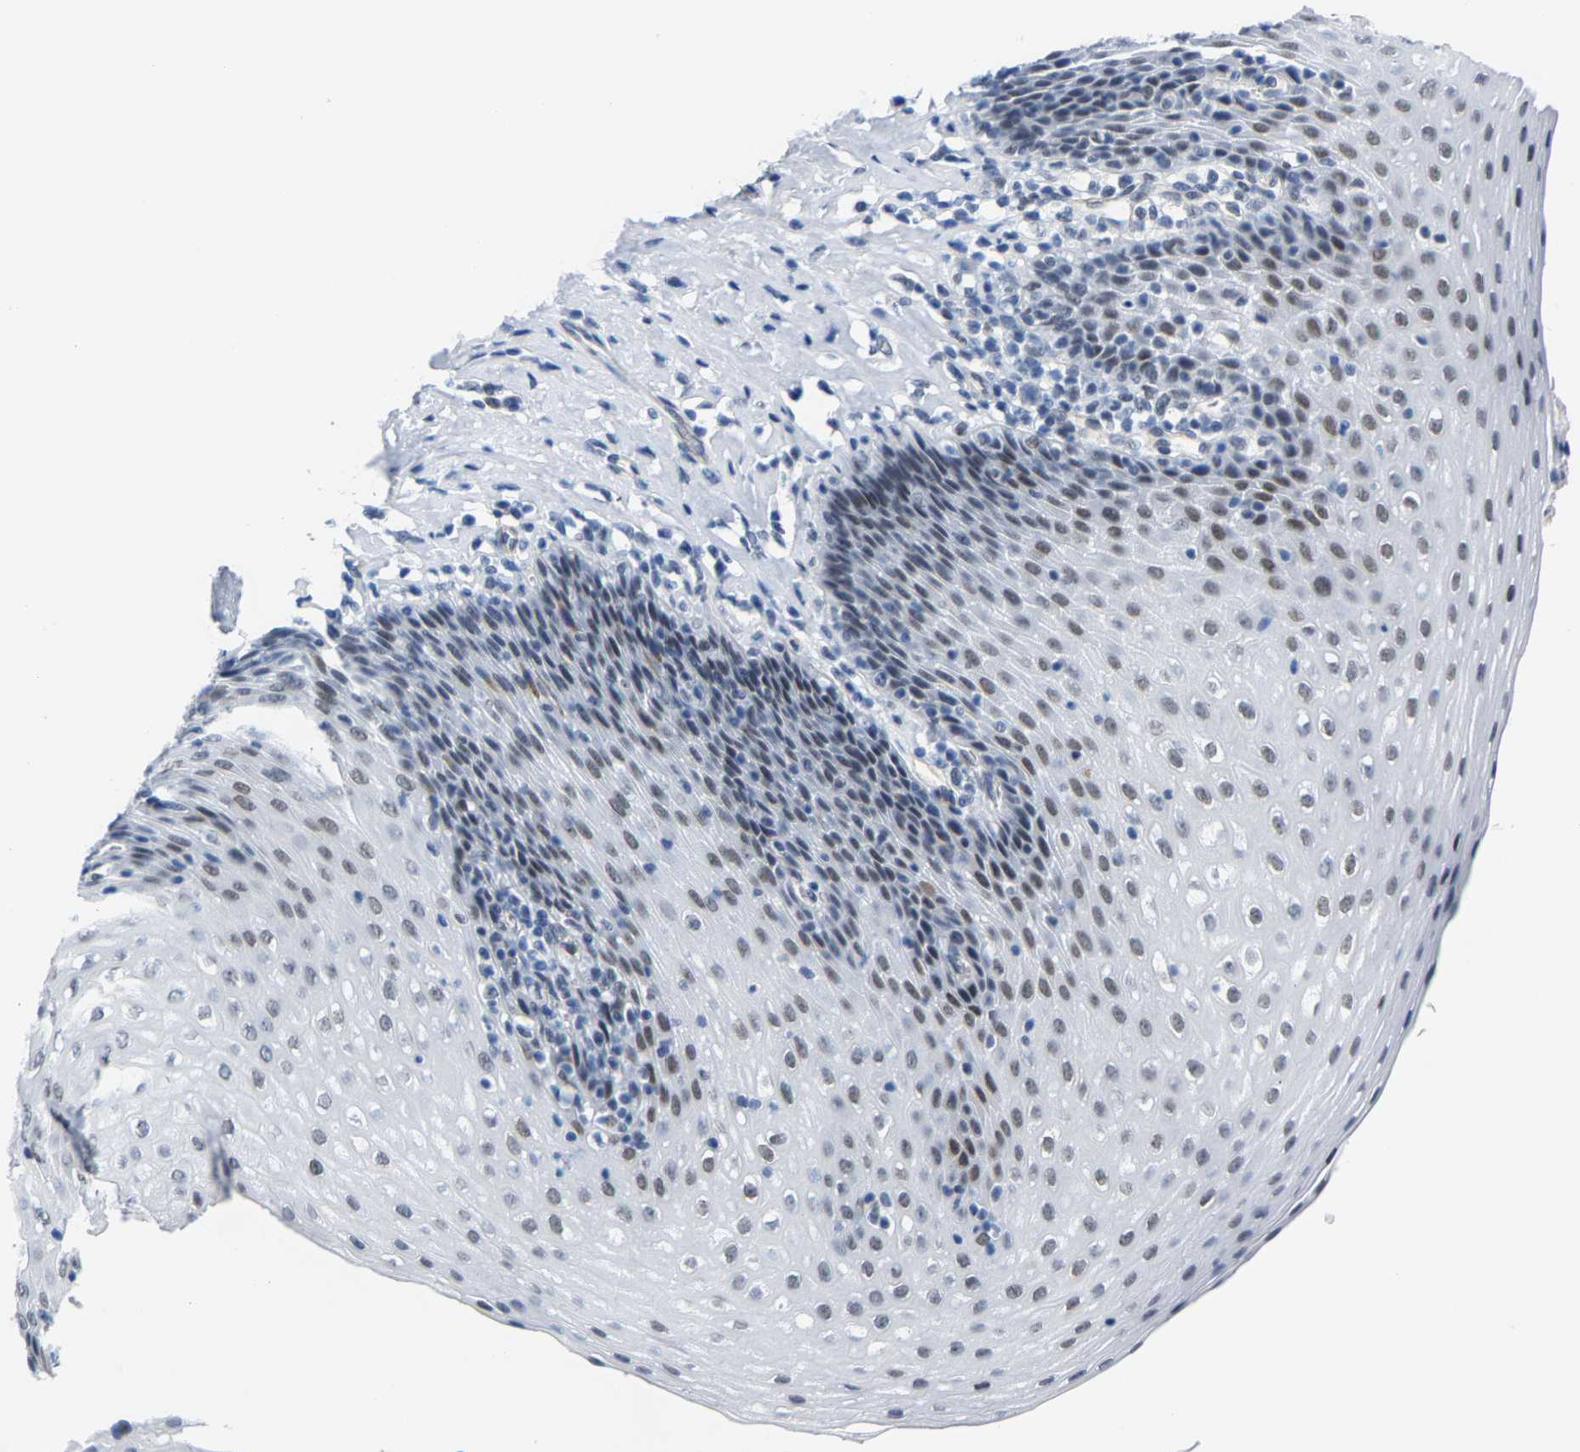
{"staining": {"intensity": "moderate", "quantity": ">75%", "location": "nuclear"}, "tissue": "esophagus", "cell_type": "Squamous epithelial cells", "image_type": "normal", "snomed": [{"axis": "morphology", "description": "Normal tissue, NOS"}, {"axis": "topography", "description": "Esophagus"}], "caption": "Immunohistochemical staining of unremarkable human esophagus demonstrates medium levels of moderate nuclear expression in about >75% of squamous epithelial cells.", "gene": "FAM180A", "patient": {"sex": "female", "age": 61}}